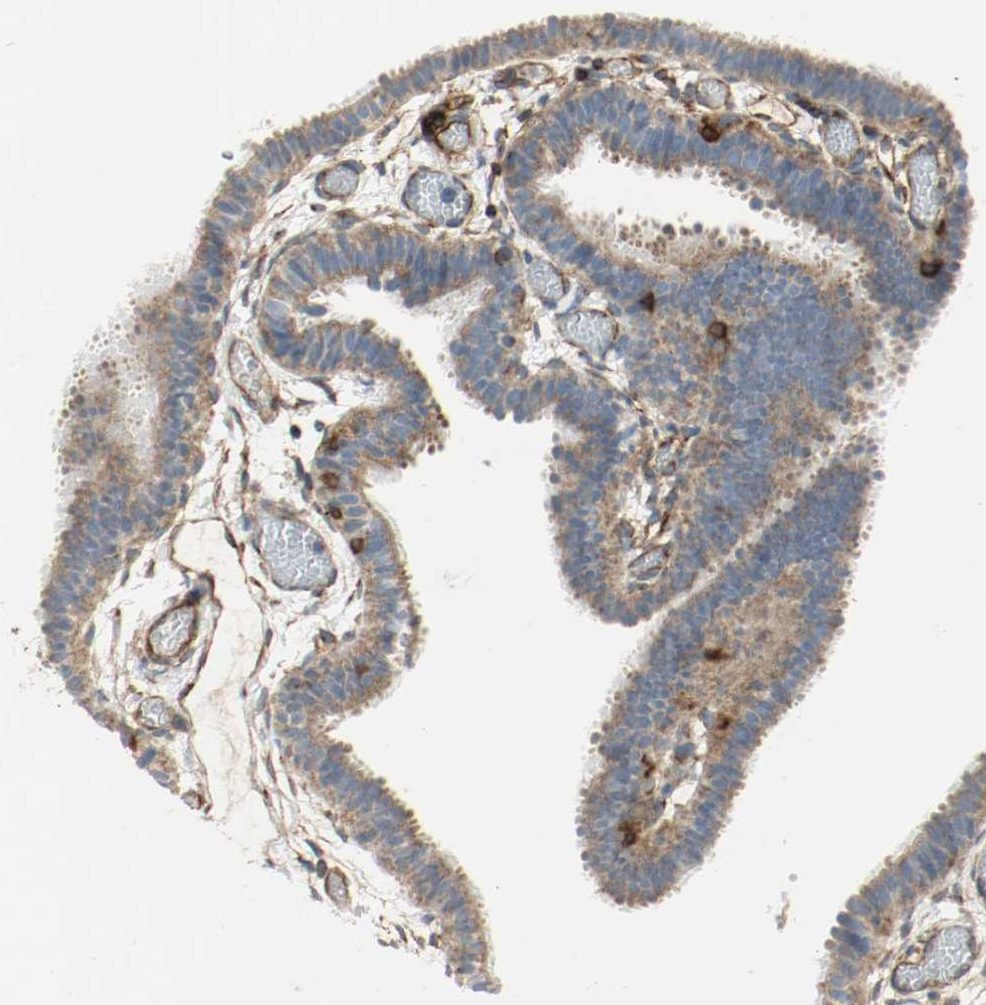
{"staining": {"intensity": "moderate", "quantity": ">75%", "location": "cytoplasmic/membranous"}, "tissue": "fallopian tube", "cell_type": "Glandular cells", "image_type": "normal", "snomed": [{"axis": "morphology", "description": "Normal tissue, NOS"}, {"axis": "topography", "description": "Fallopian tube"}], "caption": "Fallopian tube stained with DAB (3,3'-diaminobenzidine) immunohistochemistry exhibits medium levels of moderate cytoplasmic/membranous expression in about >75% of glandular cells. (IHC, brightfield microscopy, high magnification).", "gene": "PLCG1", "patient": {"sex": "female", "age": 29}}